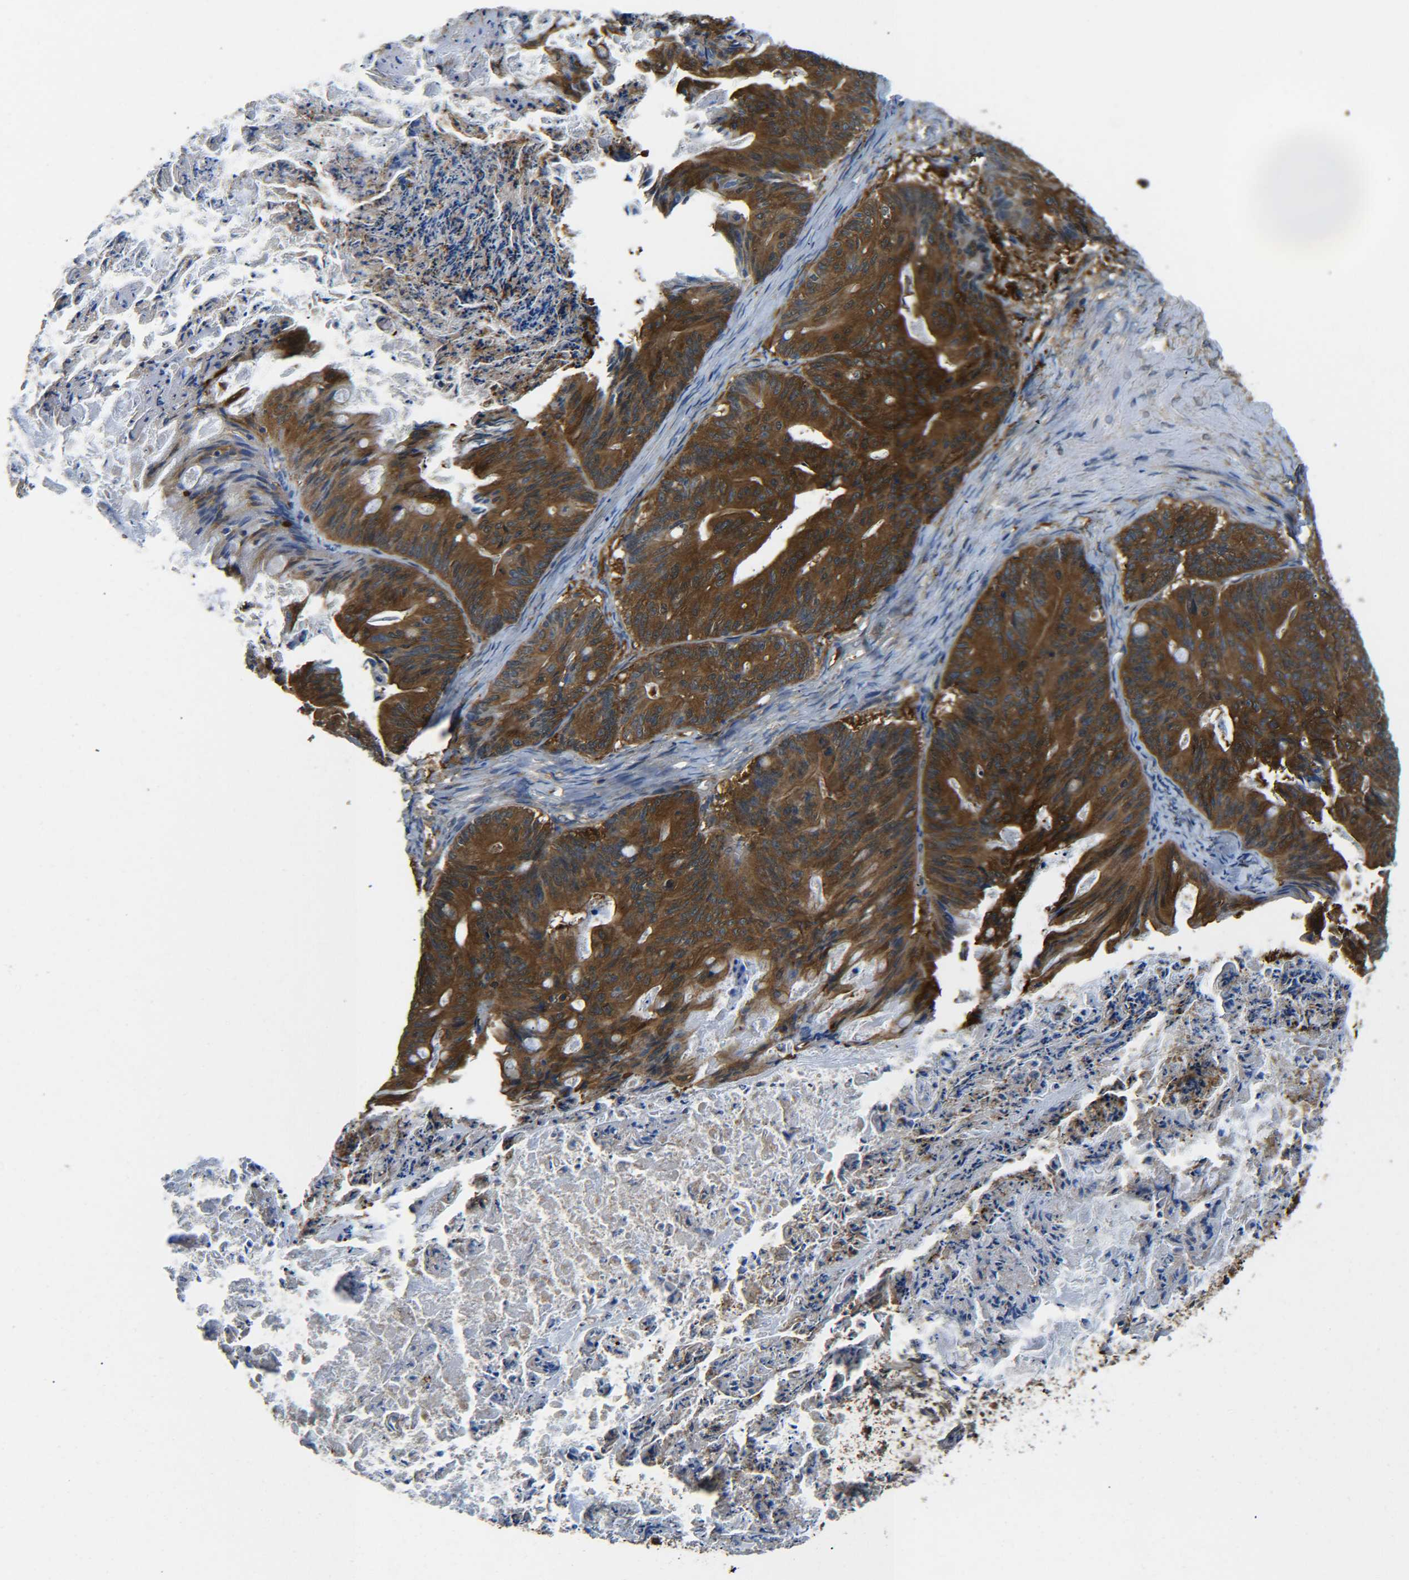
{"staining": {"intensity": "strong", "quantity": ">75%", "location": "cytoplasmic/membranous"}, "tissue": "ovarian cancer", "cell_type": "Tumor cells", "image_type": "cancer", "snomed": [{"axis": "morphology", "description": "Cystadenocarcinoma, mucinous, NOS"}, {"axis": "topography", "description": "Ovary"}], "caption": "IHC image of ovarian cancer (mucinous cystadenocarcinoma) stained for a protein (brown), which exhibits high levels of strong cytoplasmic/membranous staining in approximately >75% of tumor cells.", "gene": "PREB", "patient": {"sex": "female", "age": 37}}